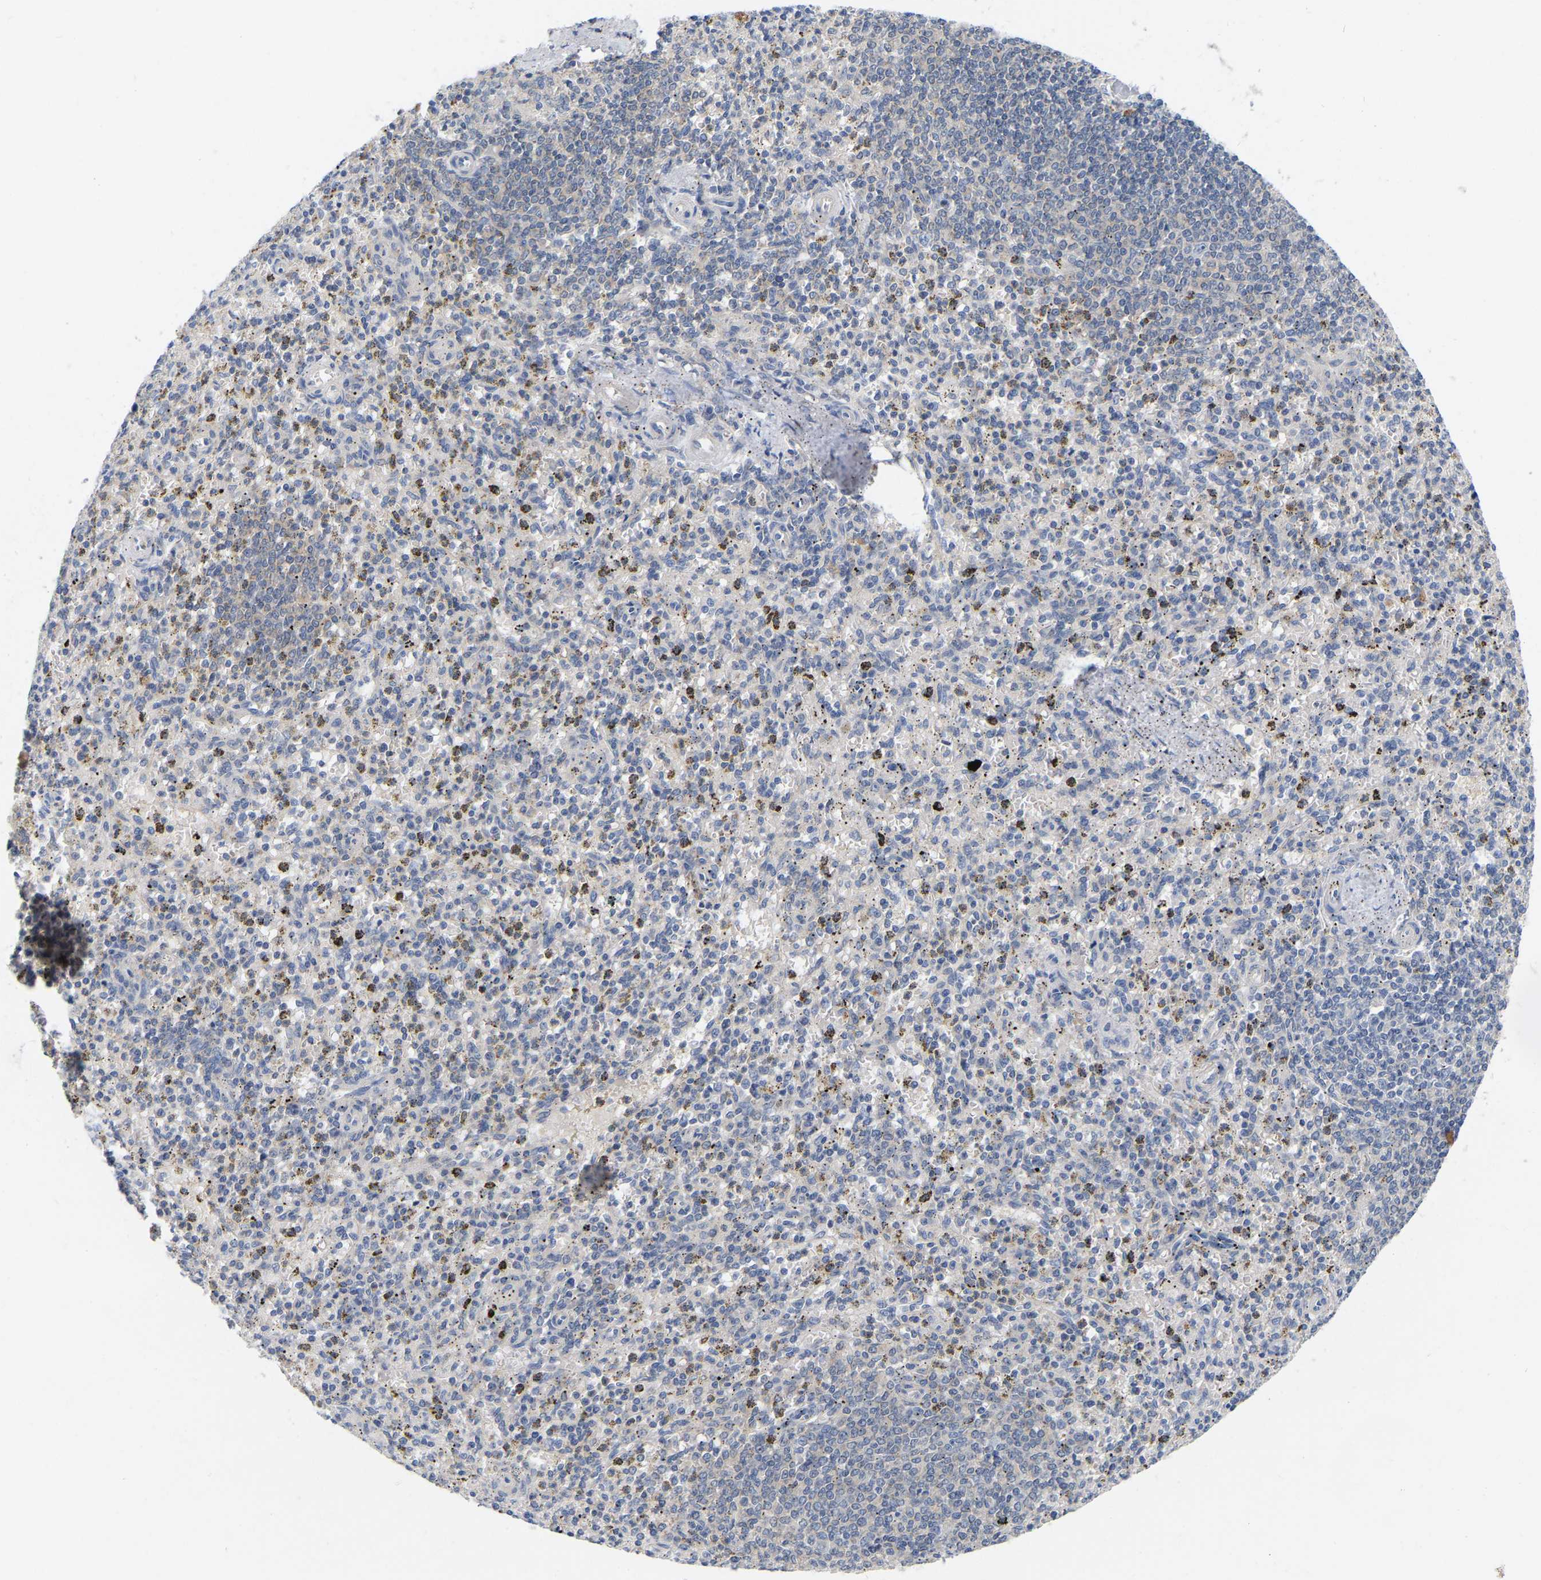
{"staining": {"intensity": "negative", "quantity": "none", "location": "none"}, "tissue": "spleen", "cell_type": "Cells in red pulp", "image_type": "normal", "snomed": [{"axis": "morphology", "description": "Normal tissue, NOS"}, {"axis": "topography", "description": "Spleen"}], "caption": "The photomicrograph displays no significant expression in cells in red pulp of spleen. (Brightfield microscopy of DAB immunohistochemistry at high magnification).", "gene": "WIPI2", "patient": {"sex": "male", "age": 72}}